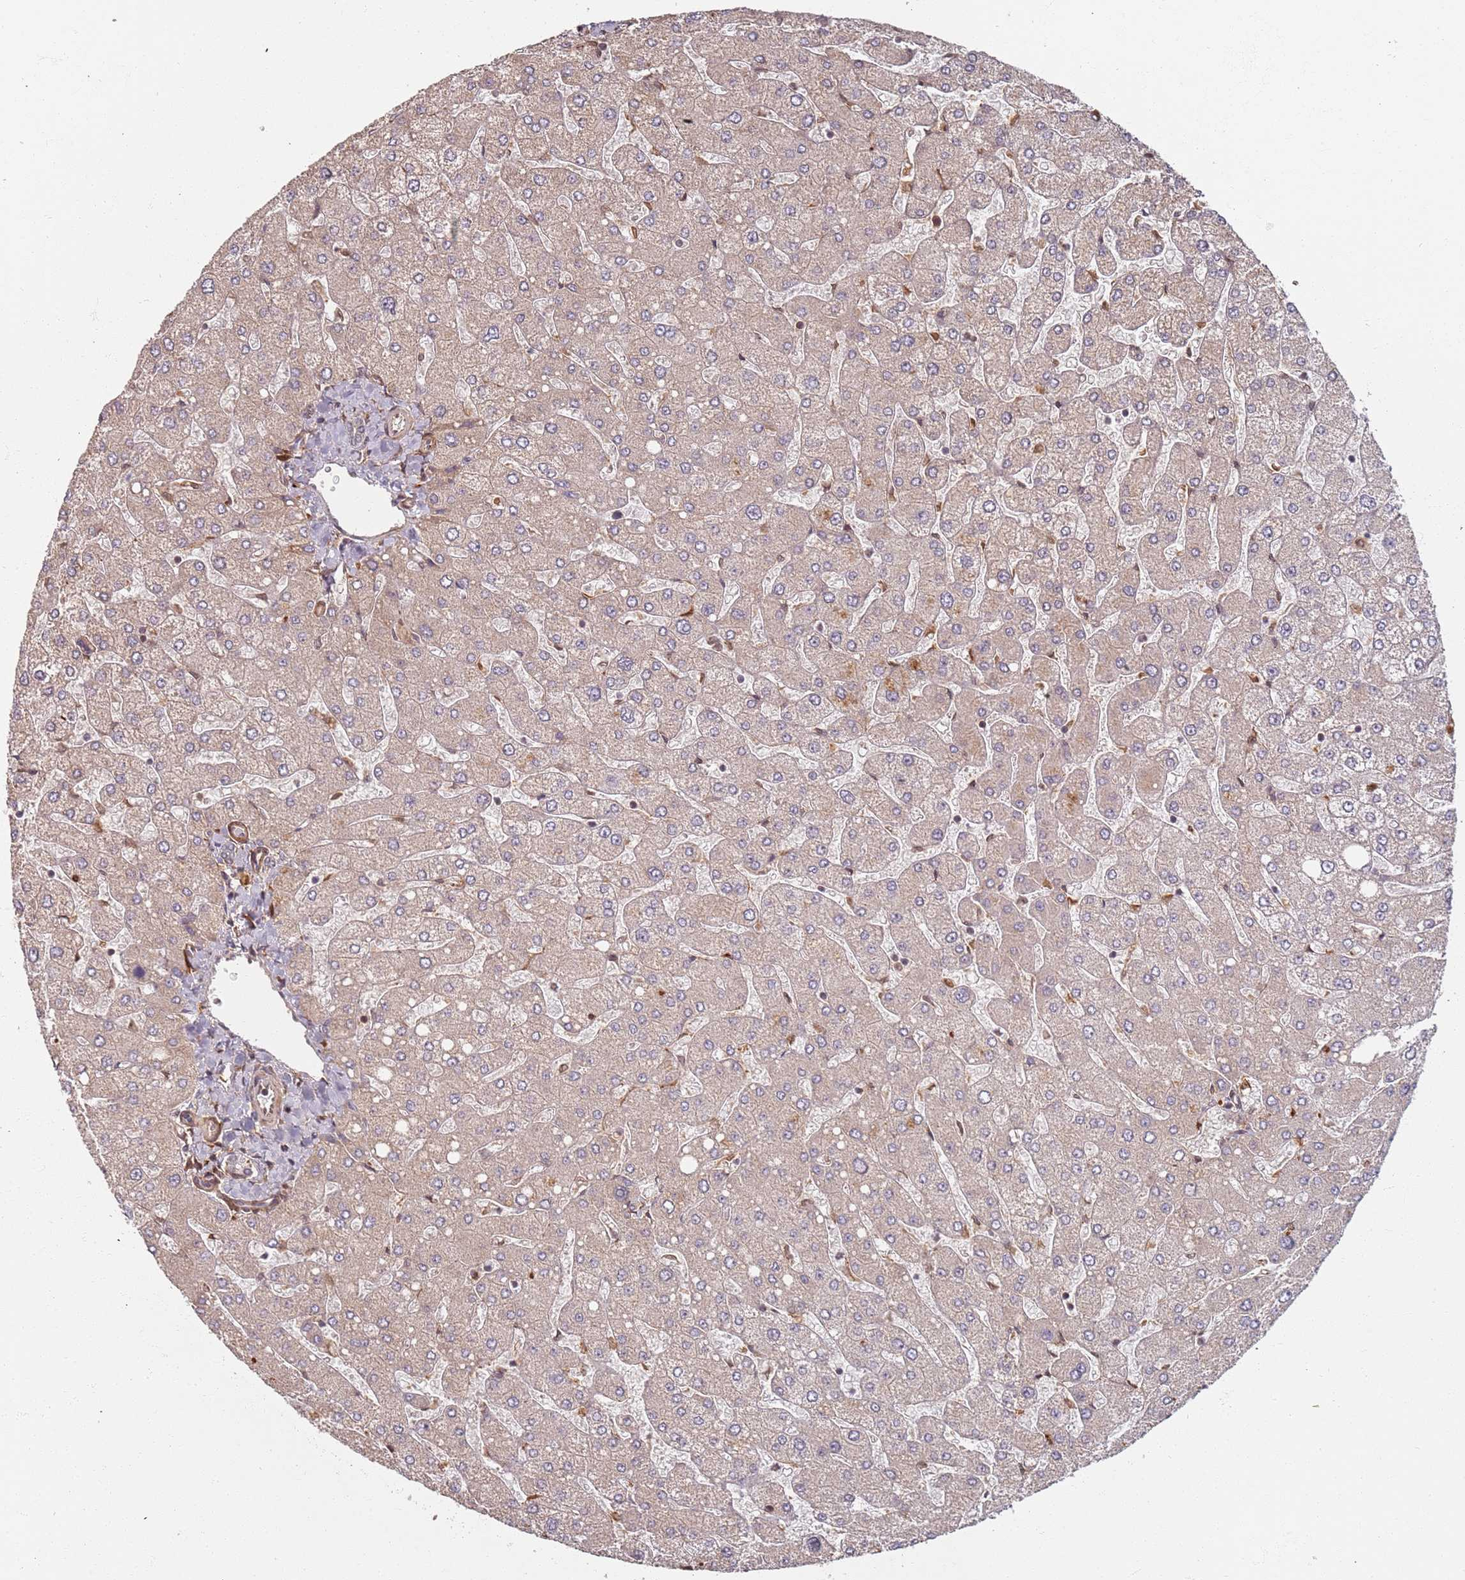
{"staining": {"intensity": "weak", "quantity": "<25%", "location": "cytoplasmic/membranous"}, "tissue": "liver", "cell_type": "Cholangiocytes", "image_type": "normal", "snomed": [{"axis": "morphology", "description": "Normal tissue, NOS"}, {"axis": "topography", "description": "Liver"}], "caption": "Immunohistochemistry of normal liver reveals no staining in cholangiocytes. (DAB immunohistochemistry (IHC) with hematoxylin counter stain).", "gene": "SDCCAG8", "patient": {"sex": "male", "age": 55}}